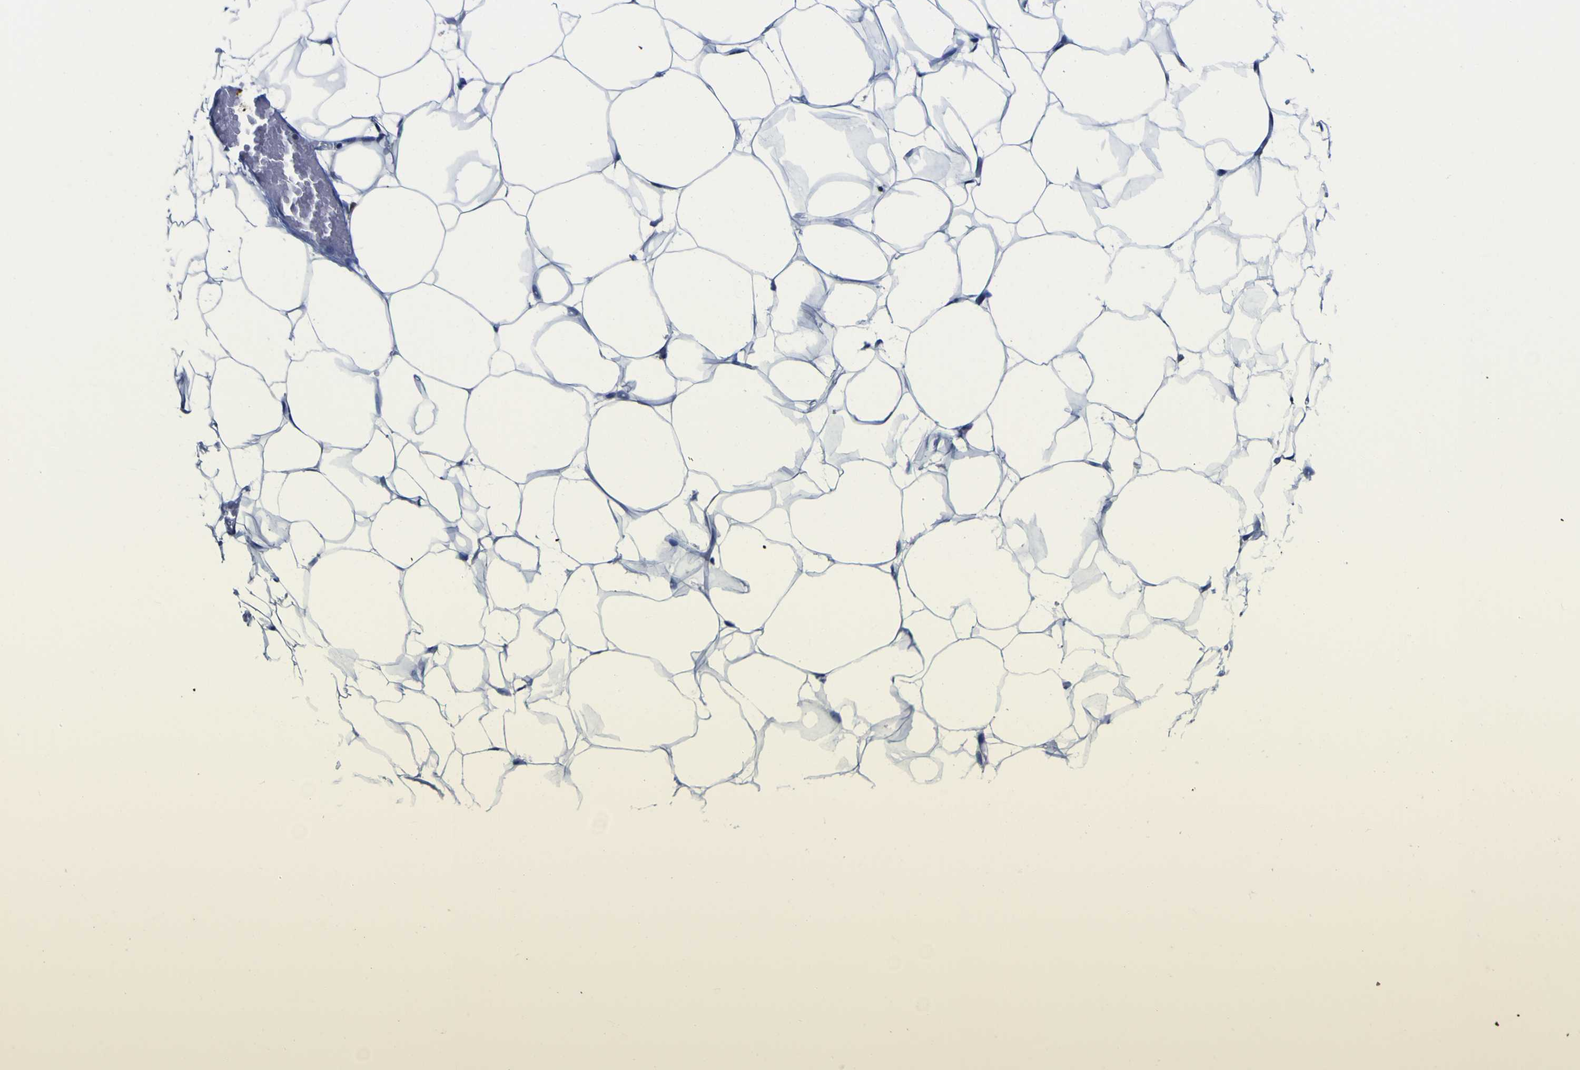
{"staining": {"intensity": "negative", "quantity": "none", "location": "none"}, "tissue": "adipose tissue", "cell_type": "Adipocytes", "image_type": "normal", "snomed": [{"axis": "morphology", "description": "Normal tissue, NOS"}, {"axis": "topography", "description": "Breast"}, {"axis": "topography", "description": "Adipose tissue"}], "caption": "The photomicrograph exhibits no staining of adipocytes in benign adipose tissue.", "gene": "CASP6", "patient": {"sex": "female", "age": 25}}